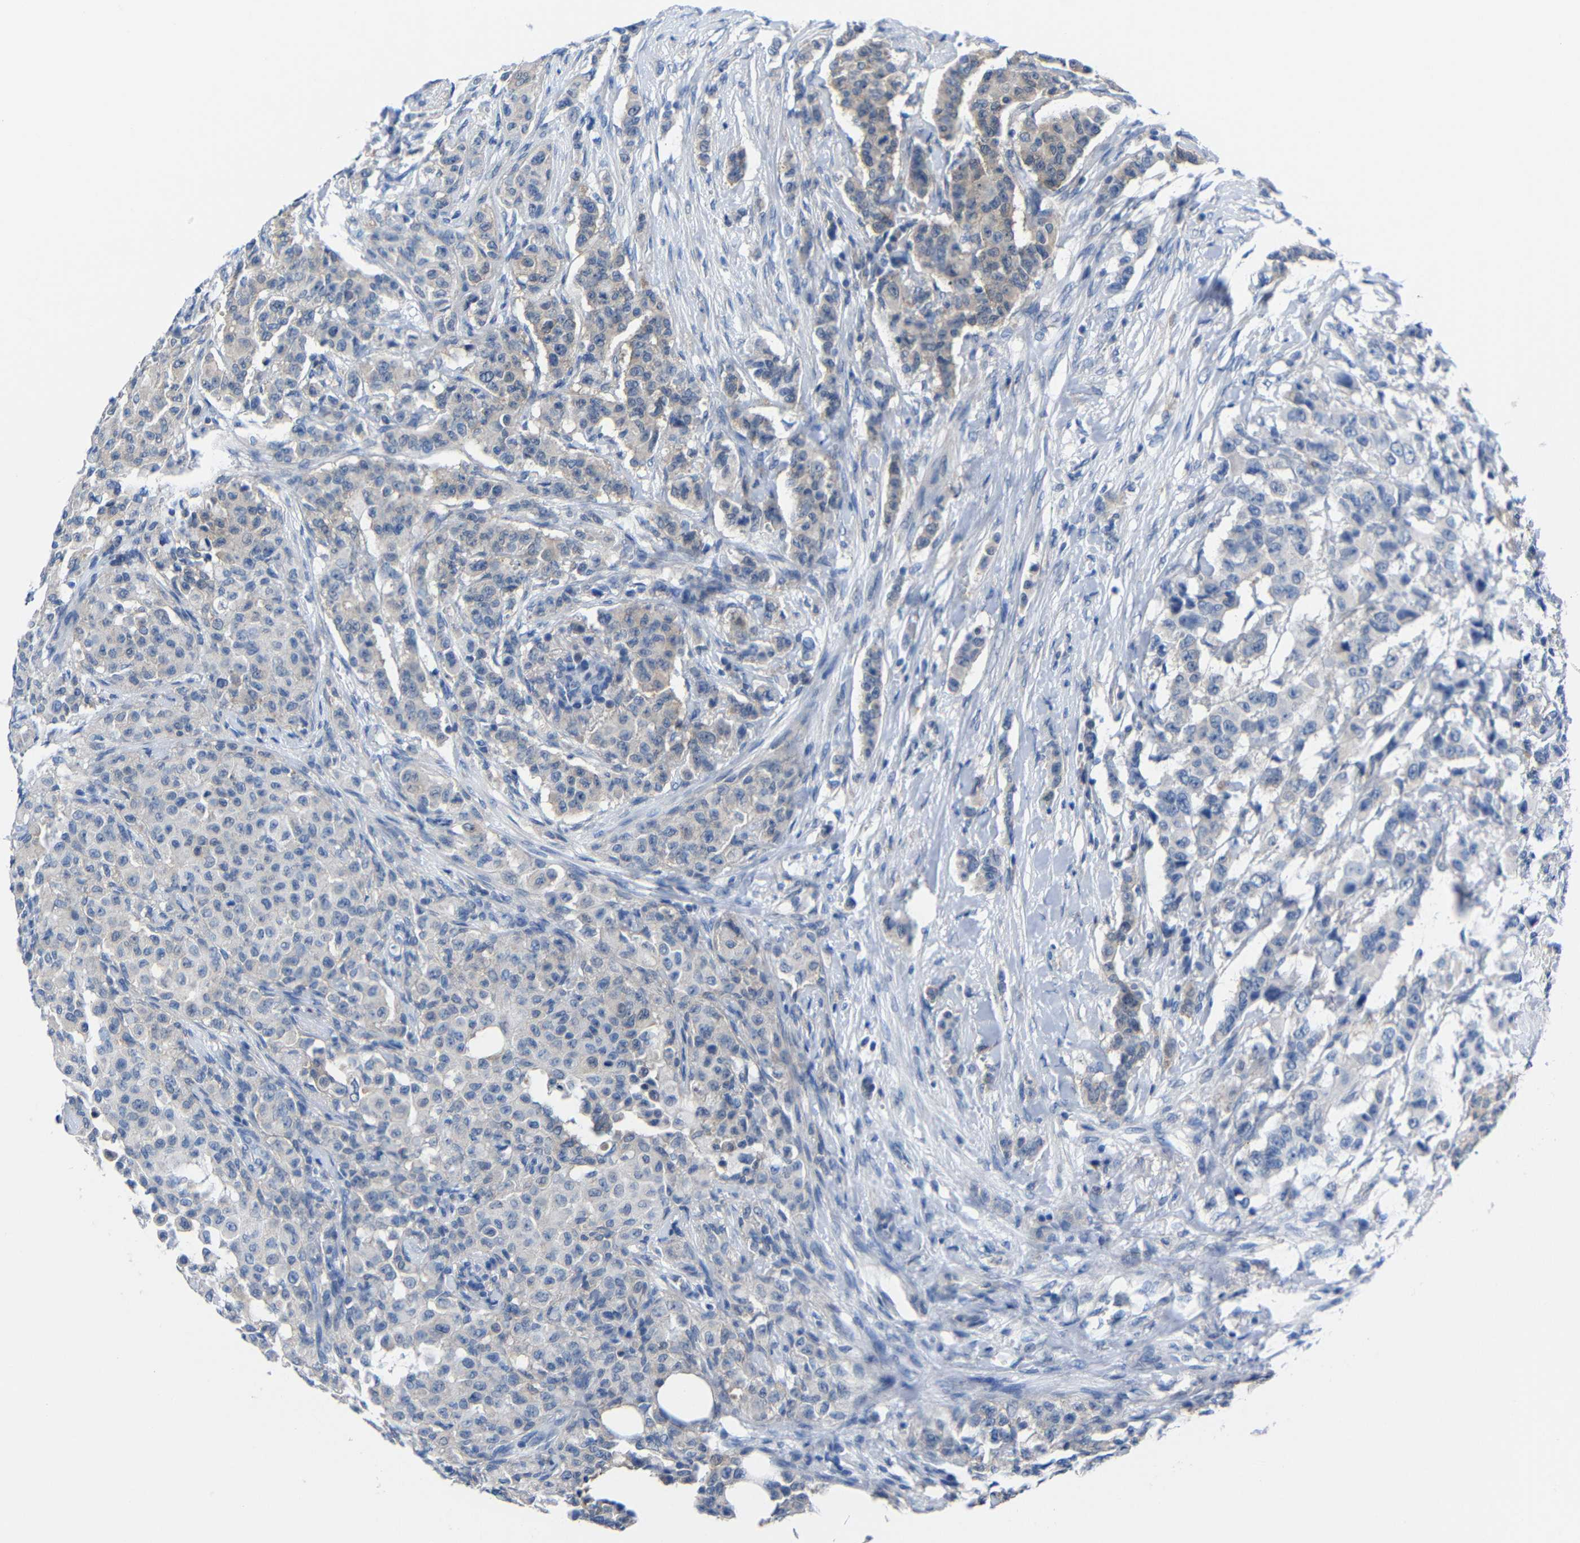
{"staining": {"intensity": "weak", "quantity": "25%-75%", "location": "cytoplasmic/membranous"}, "tissue": "breast cancer", "cell_type": "Tumor cells", "image_type": "cancer", "snomed": [{"axis": "morphology", "description": "Duct carcinoma"}, {"axis": "topography", "description": "Breast"}], "caption": "Breast invasive ductal carcinoma tissue shows weak cytoplasmic/membranous positivity in approximately 25%-75% of tumor cells, visualized by immunohistochemistry. (DAB IHC, brown staining for protein, blue staining for nuclei).", "gene": "PEBP1", "patient": {"sex": "female", "age": 40}}